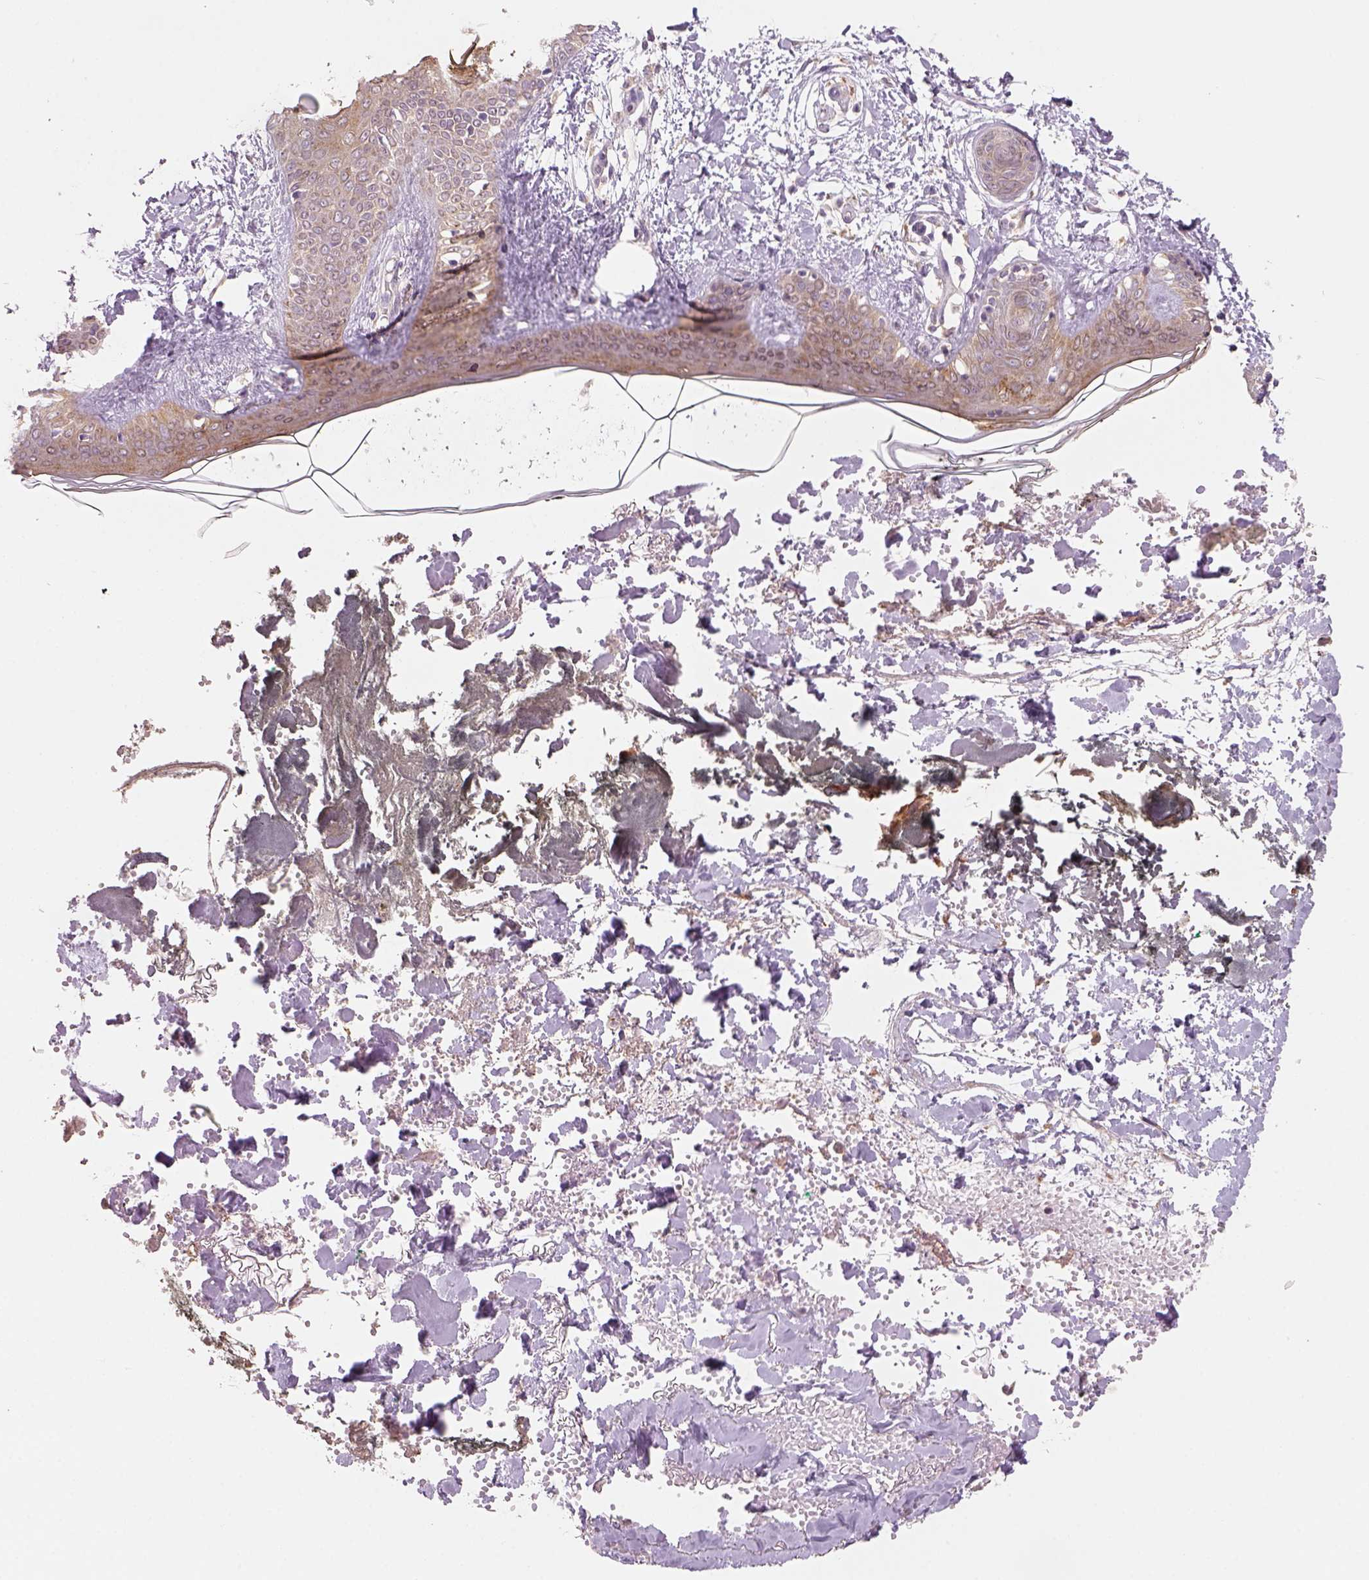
{"staining": {"intensity": "negative", "quantity": "none", "location": "none"}, "tissue": "skin", "cell_type": "Fibroblasts", "image_type": "normal", "snomed": [{"axis": "morphology", "description": "Normal tissue, NOS"}, {"axis": "topography", "description": "Skin"}], "caption": "Immunohistochemistry image of unremarkable human skin stained for a protein (brown), which exhibits no expression in fibroblasts. (DAB immunohistochemistry visualized using brightfield microscopy, high magnification).", "gene": "AP2B1", "patient": {"sex": "female", "age": 34}}